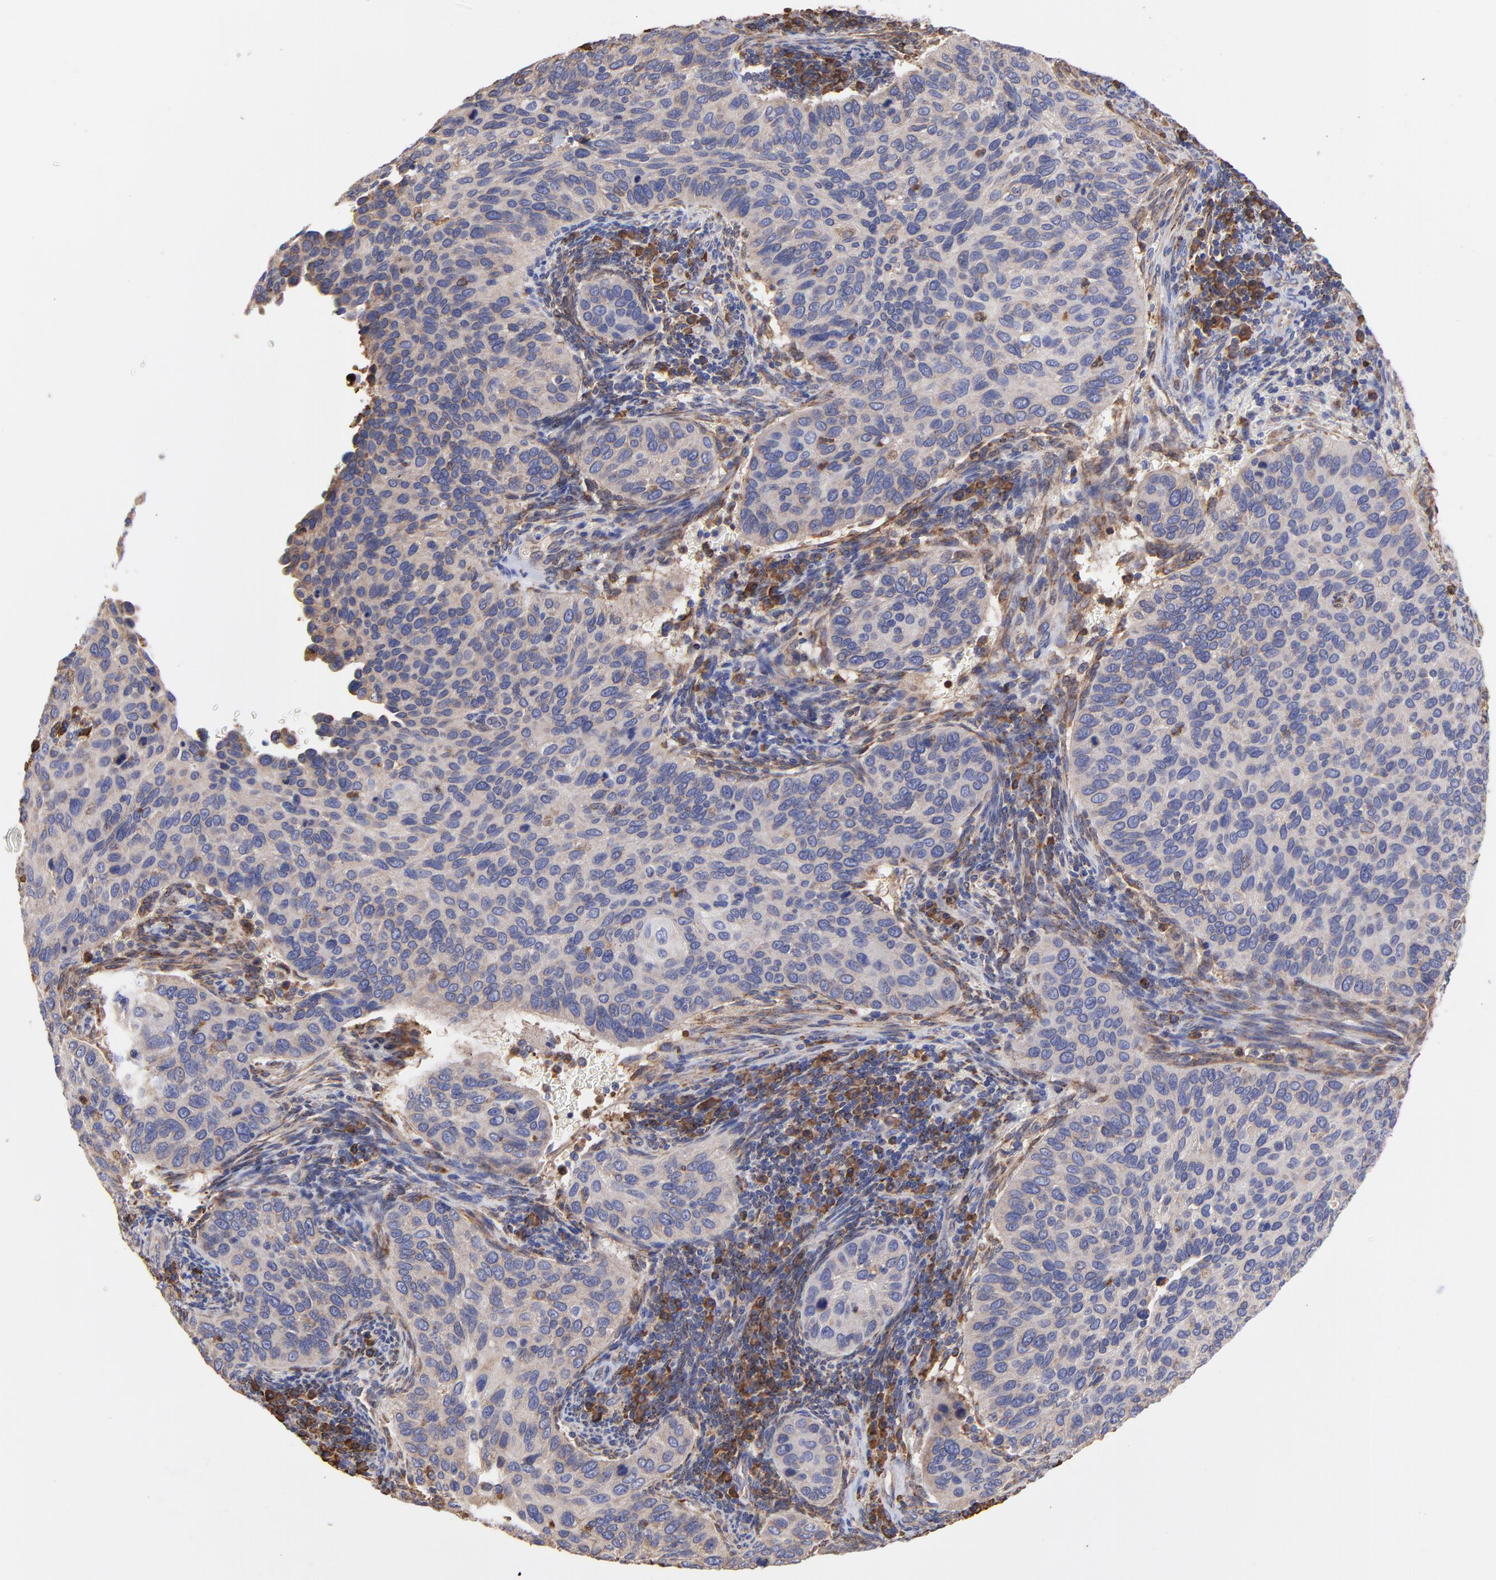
{"staining": {"intensity": "weak", "quantity": "25%-75%", "location": "cytoplasmic/membranous"}, "tissue": "cervical cancer", "cell_type": "Tumor cells", "image_type": "cancer", "snomed": [{"axis": "morphology", "description": "Adenocarcinoma, NOS"}, {"axis": "topography", "description": "Cervix"}], "caption": "Immunohistochemical staining of human cervical cancer demonstrates weak cytoplasmic/membranous protein positivity in approximately 25%-75% of tumor cells. The protein is shown in brown color, while the nuclei are stained blue.", "gene": "PFKM", "patient": {"sex": "female", "age": 29}}